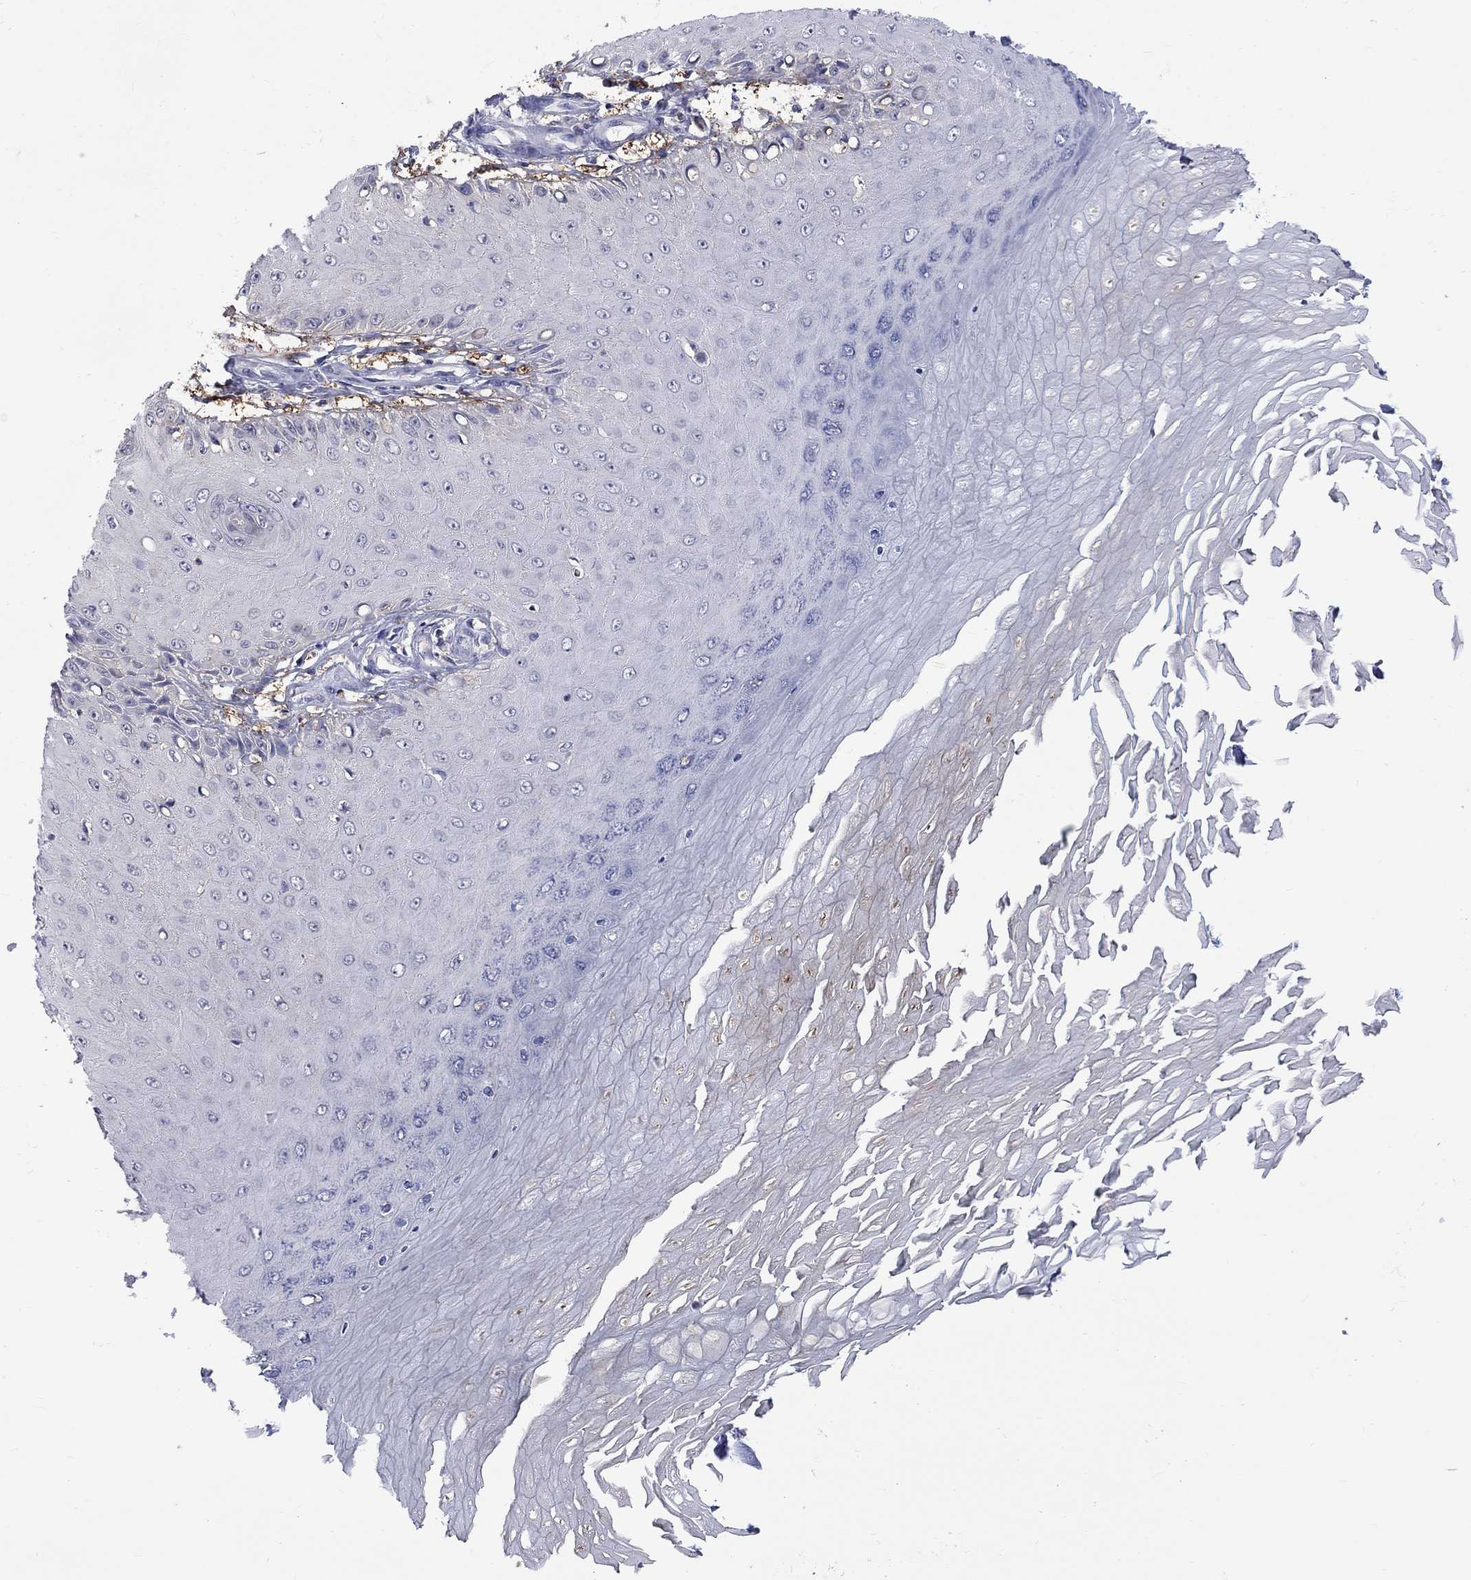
{"staining": {"intensity": "negative", "quantity": "none", "location": "none"}, "tissue": "skin cancer", "cell_type": "Tumor cells", "image_type": "cancer", "snomed": [{"axis": "morphology", "description": "Inflammation, NOS"}, {"axis": "morphology", "description": "Squamous cell carcinoma, NOS"}, {"axis": "topography", "description": "Skin"}], "caption": "An IHC histopathology image of skin cancer is shown. There is no staining in tumor cells of skin cancer.", "gene": "HKDC1", "patient": {"sex": "male", "age": 70}}